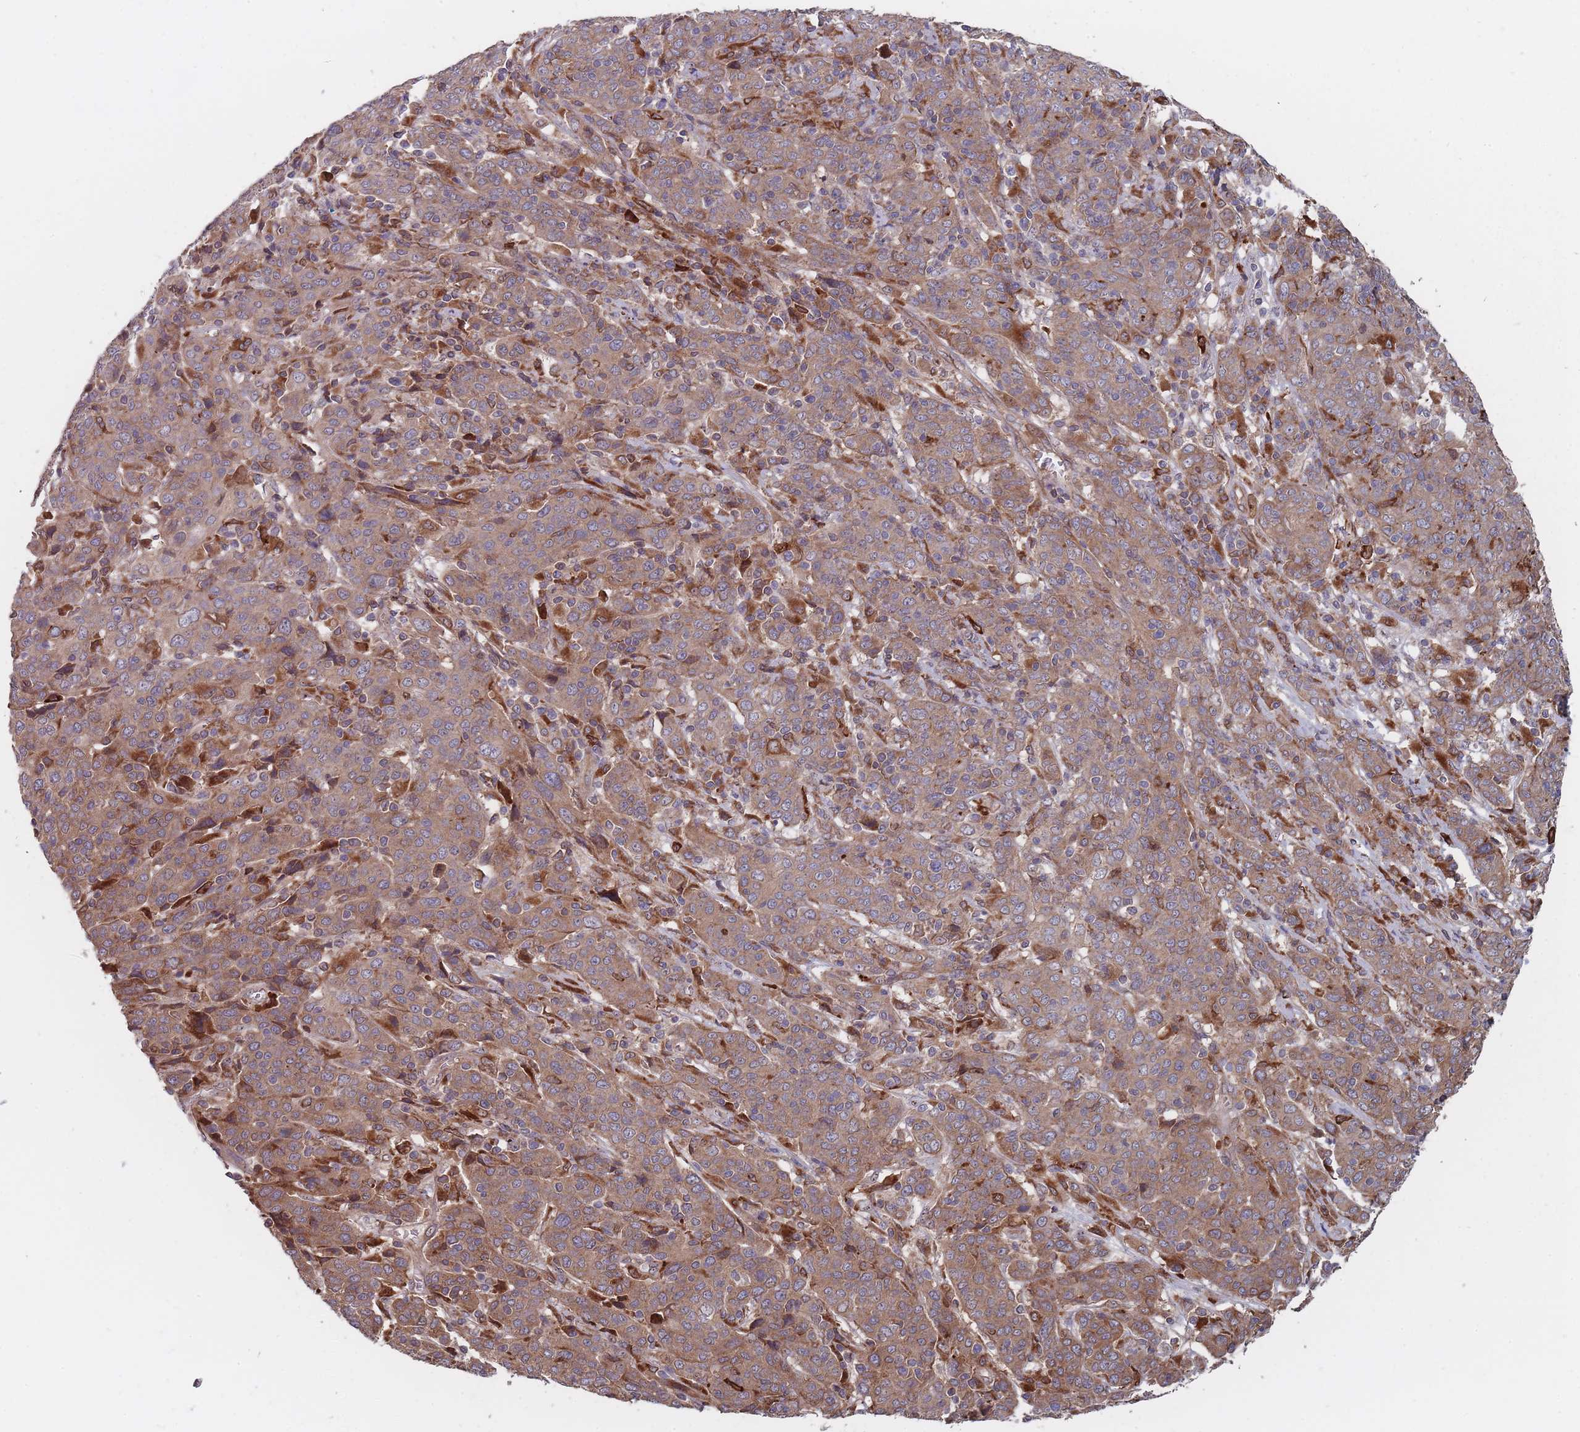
{"staining": {"intensity": "moderate", "quantity": ">75%", "location": "cytoplasmic/membranous"}, "tissue": "cervical cancer", "cell_type": "Tumor cells", "image_type": "cancer", "snomed": [{"axis": "morphology", "description": "Squamous cell carcinoma, NOS"}, {"axis": "topography", "description": "Cervix"}], "caption": "The immunohistochemical stain highlights moderate cytoplasmic/membranous staining in tumor cells of squamous cell carcinoma (cervical) tissue.", "gene": "THSD7B", "patient": {"sex": "female", "age": 67}}